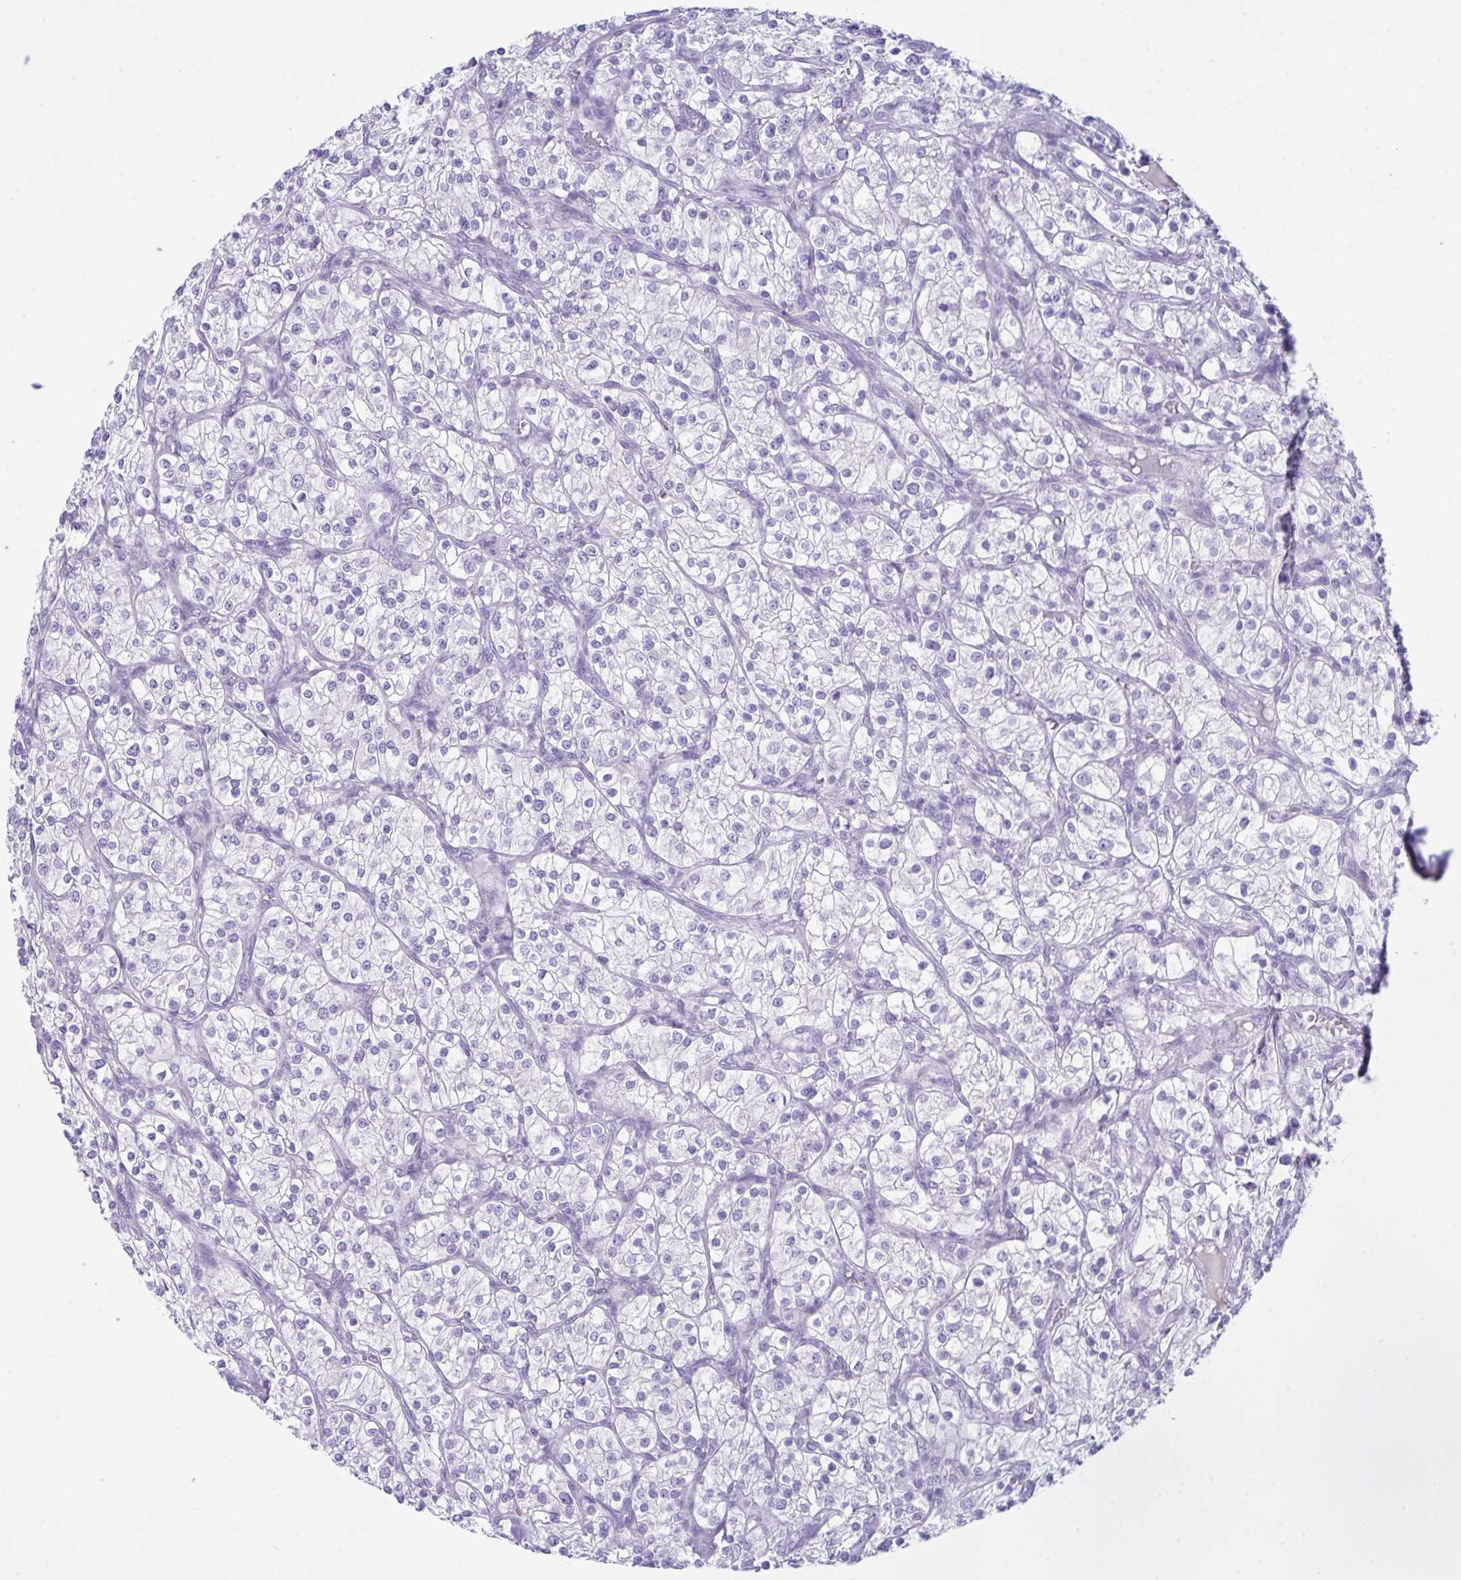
{"staining": {"intensity": "negative", "quantity": "none", "location": "none"}, "tissue": "renal cancer", "cell_type": "Tumor cells", "image_type": "cancer", "snomed": [{"axis": "morphology", "description": "Adenocarcinoma, NOS"}, {"axis": "topography", "description": "Kidney"}], "caption": "DAB (3,3'-diaminobenzidine) immunohistochemical staining of human renal cancer exhibits no significant staining in tumor cells.", "gene": "GLB1L2", "patient": {"sex": "male", "age": 80}}